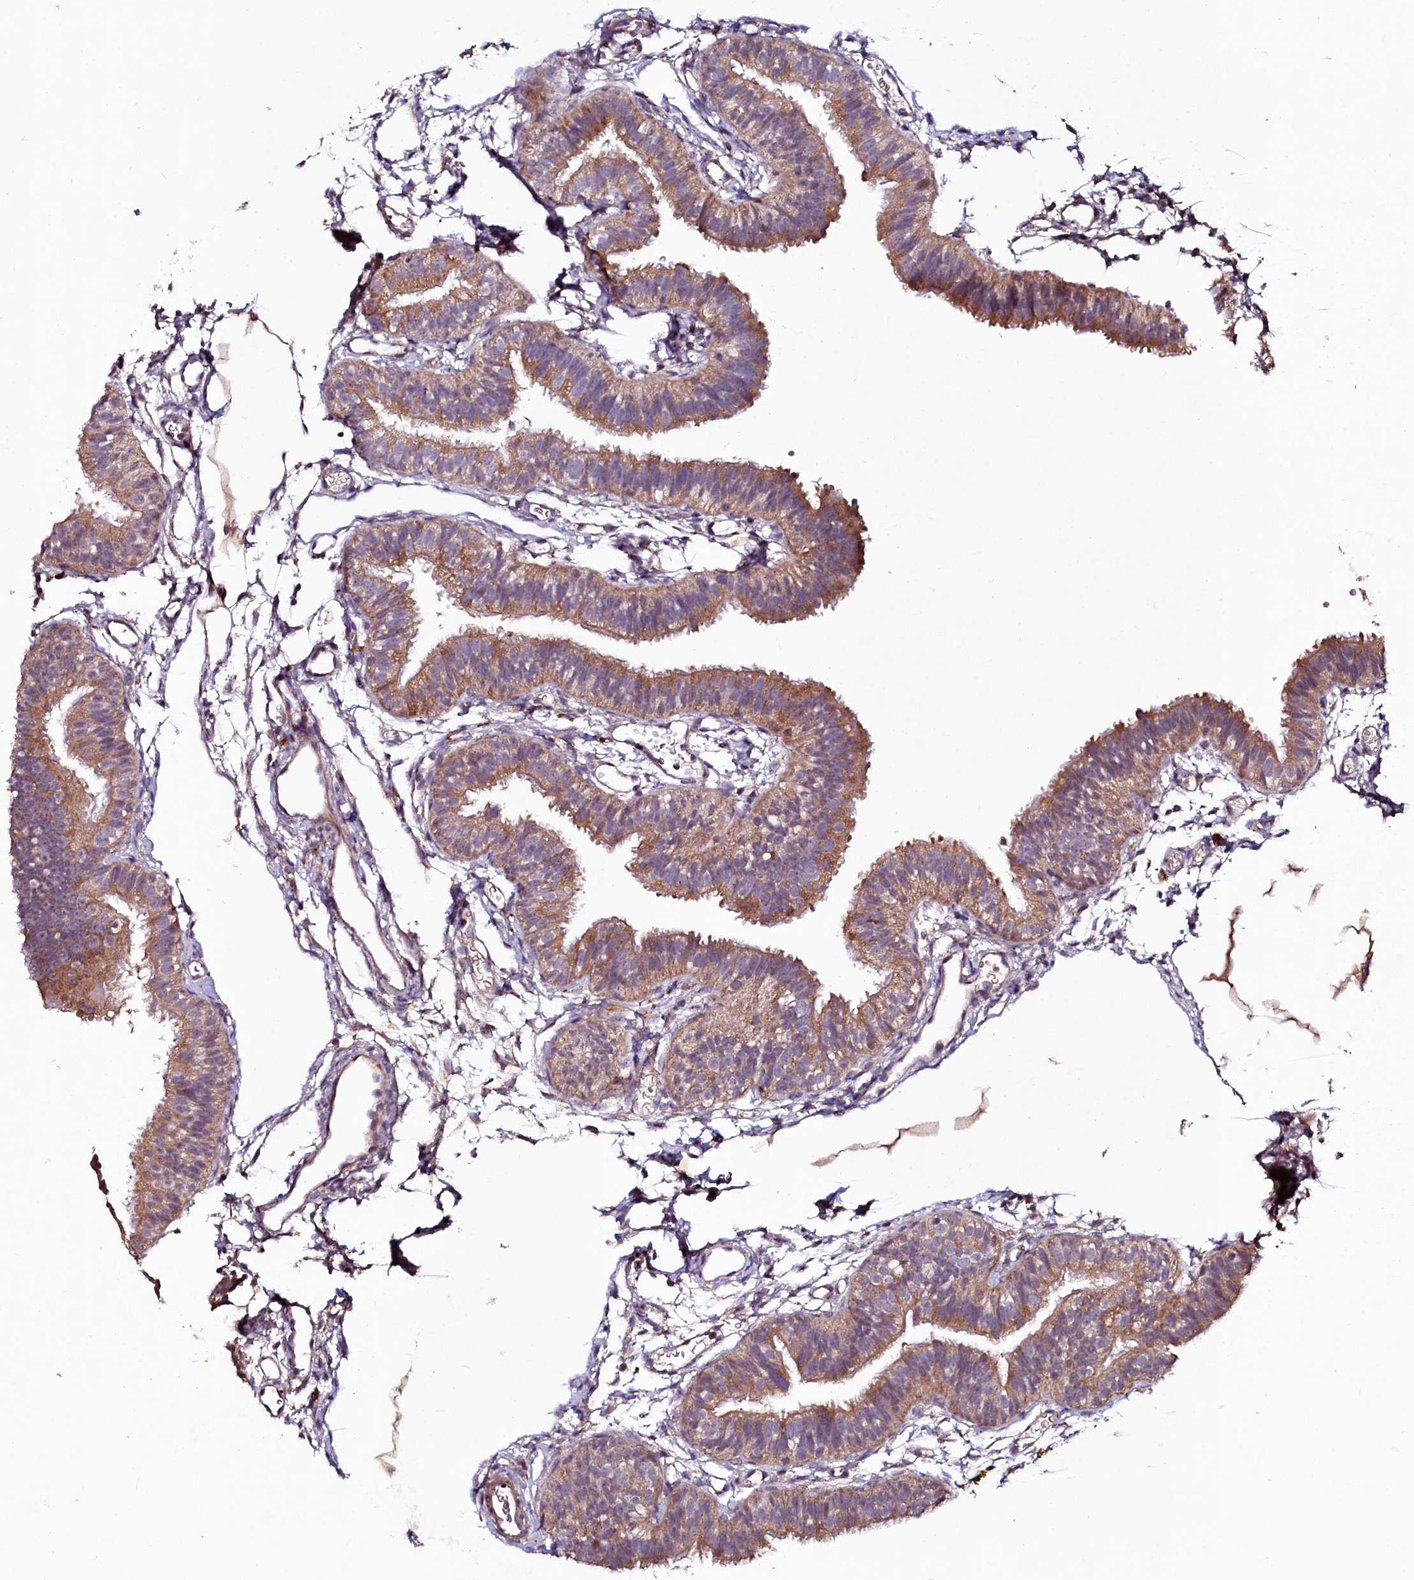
{"staining": {"intensity": "moderate", "quantity": ">75%", "location": "cytoplasmic/membranous"}, "tissue": "fallopian tube", "cell_type": "Glandular cells", "image_type": "normal", "snomed": [{"axis": "morphology", "description": "Normal tissue, NOS"}, {"axis": "topography", "description": "Fallopian tube"}], "caption": "This is a micrograph of immunohistochemistry staining of unremarkable fallopian tube, which shows moderate positivity in the cytoplasmic/membranous of glandular cells.", "gene": "SEC24C", "patient": {"sex": "female", "age": 35}}